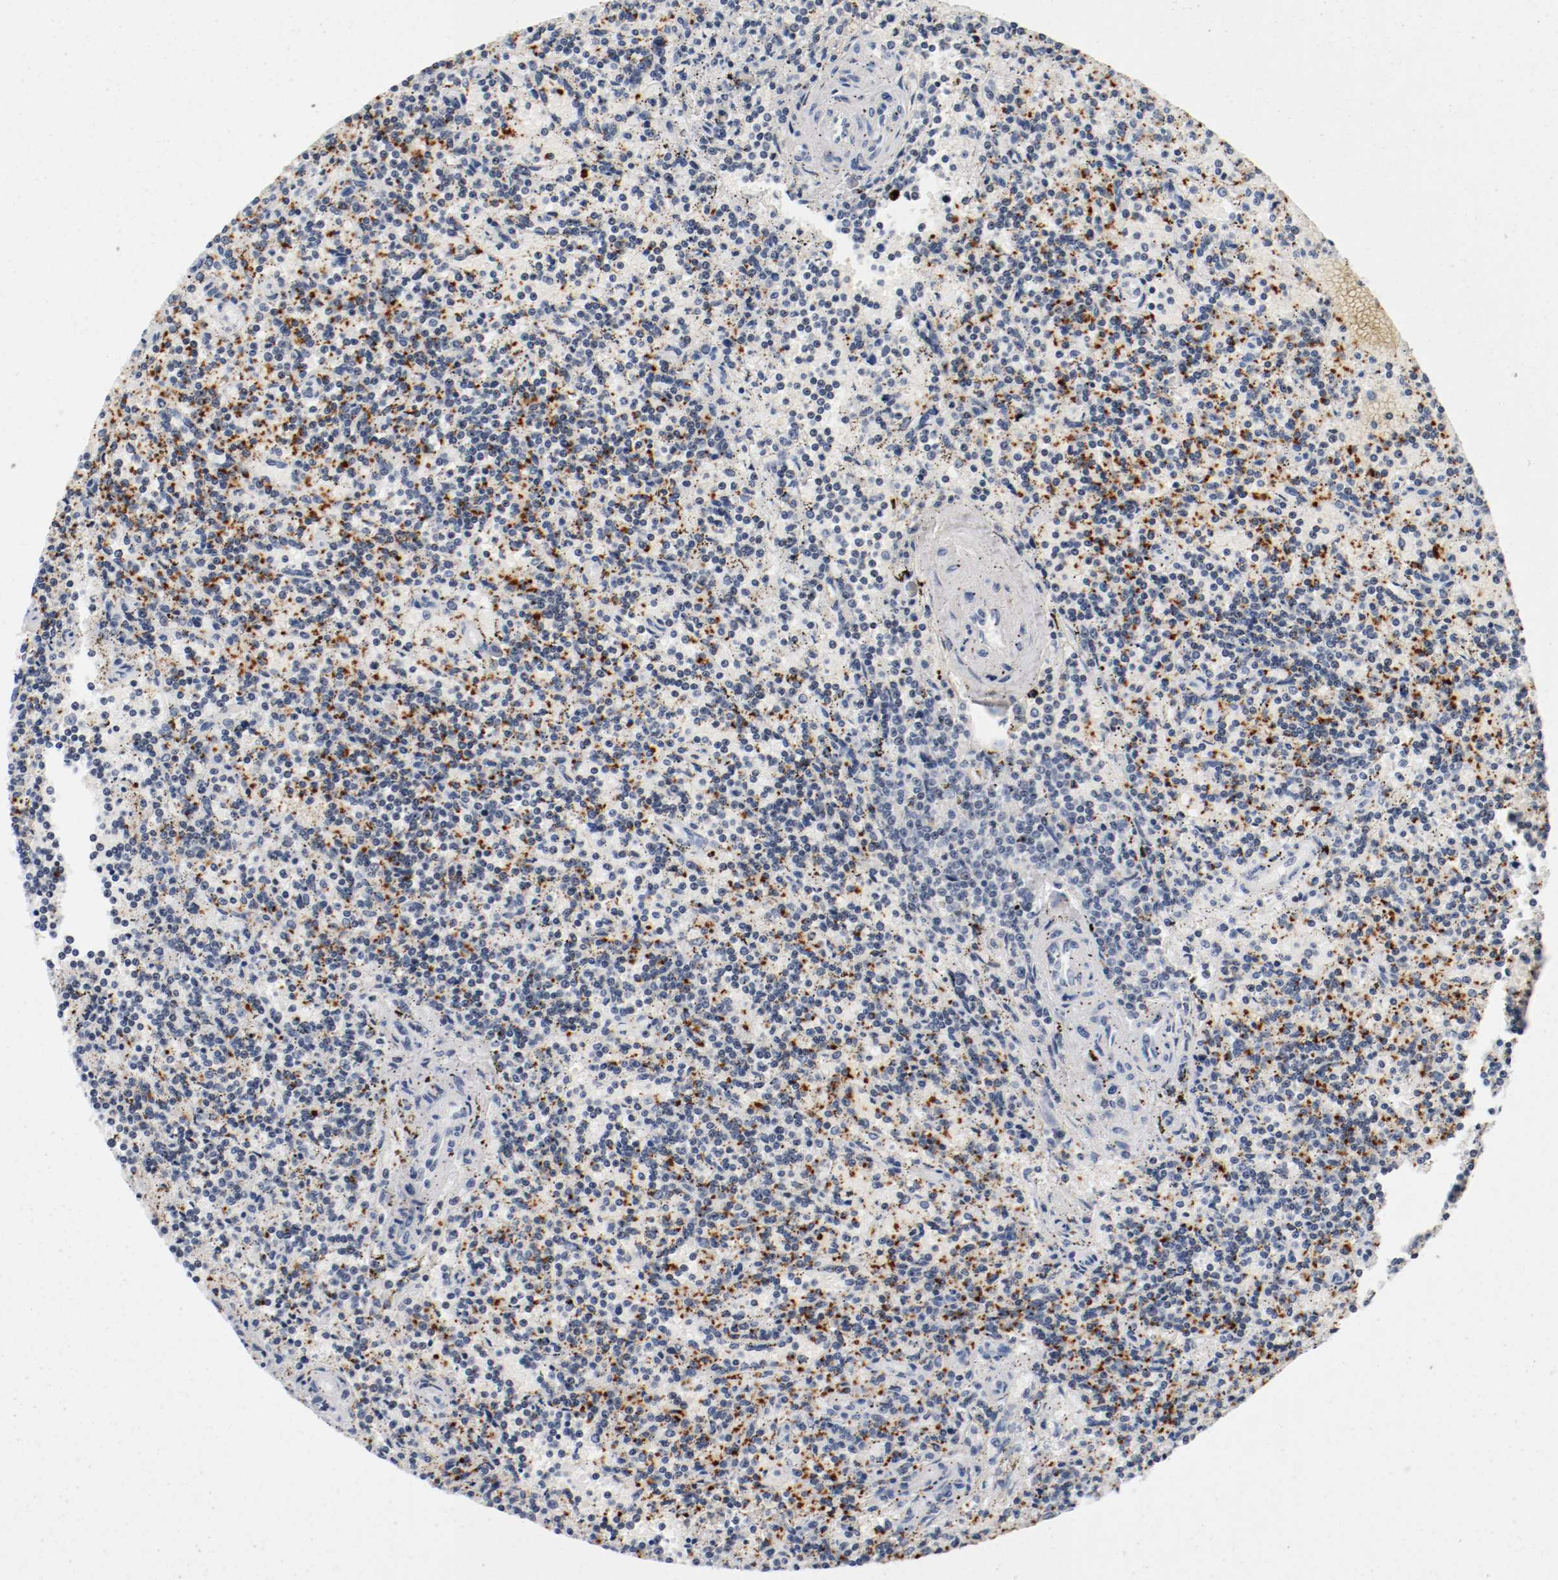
{"staining": {"intensity": "negative", "quantity": "none", "location": "none"}, "tissue": "lymphoma", "cell_type": "Tumor cells", "image_type": "cancer", "snomed": [{"axis": "morphology", "description": "Malignant lymphoma, non-Hodgkin's type, Low grade"}, {"axis": "topography", "description": "Spleen"}], "caption": "DAB (3,3'-diaminobenzidine) immunohistochemical staining of low-grade malignant lymphoma, non-Hodgkin's type shows no significant positivity in tumor cells.", "gene": "PIM1", "patient": {"sex": "male", "age": 73}}